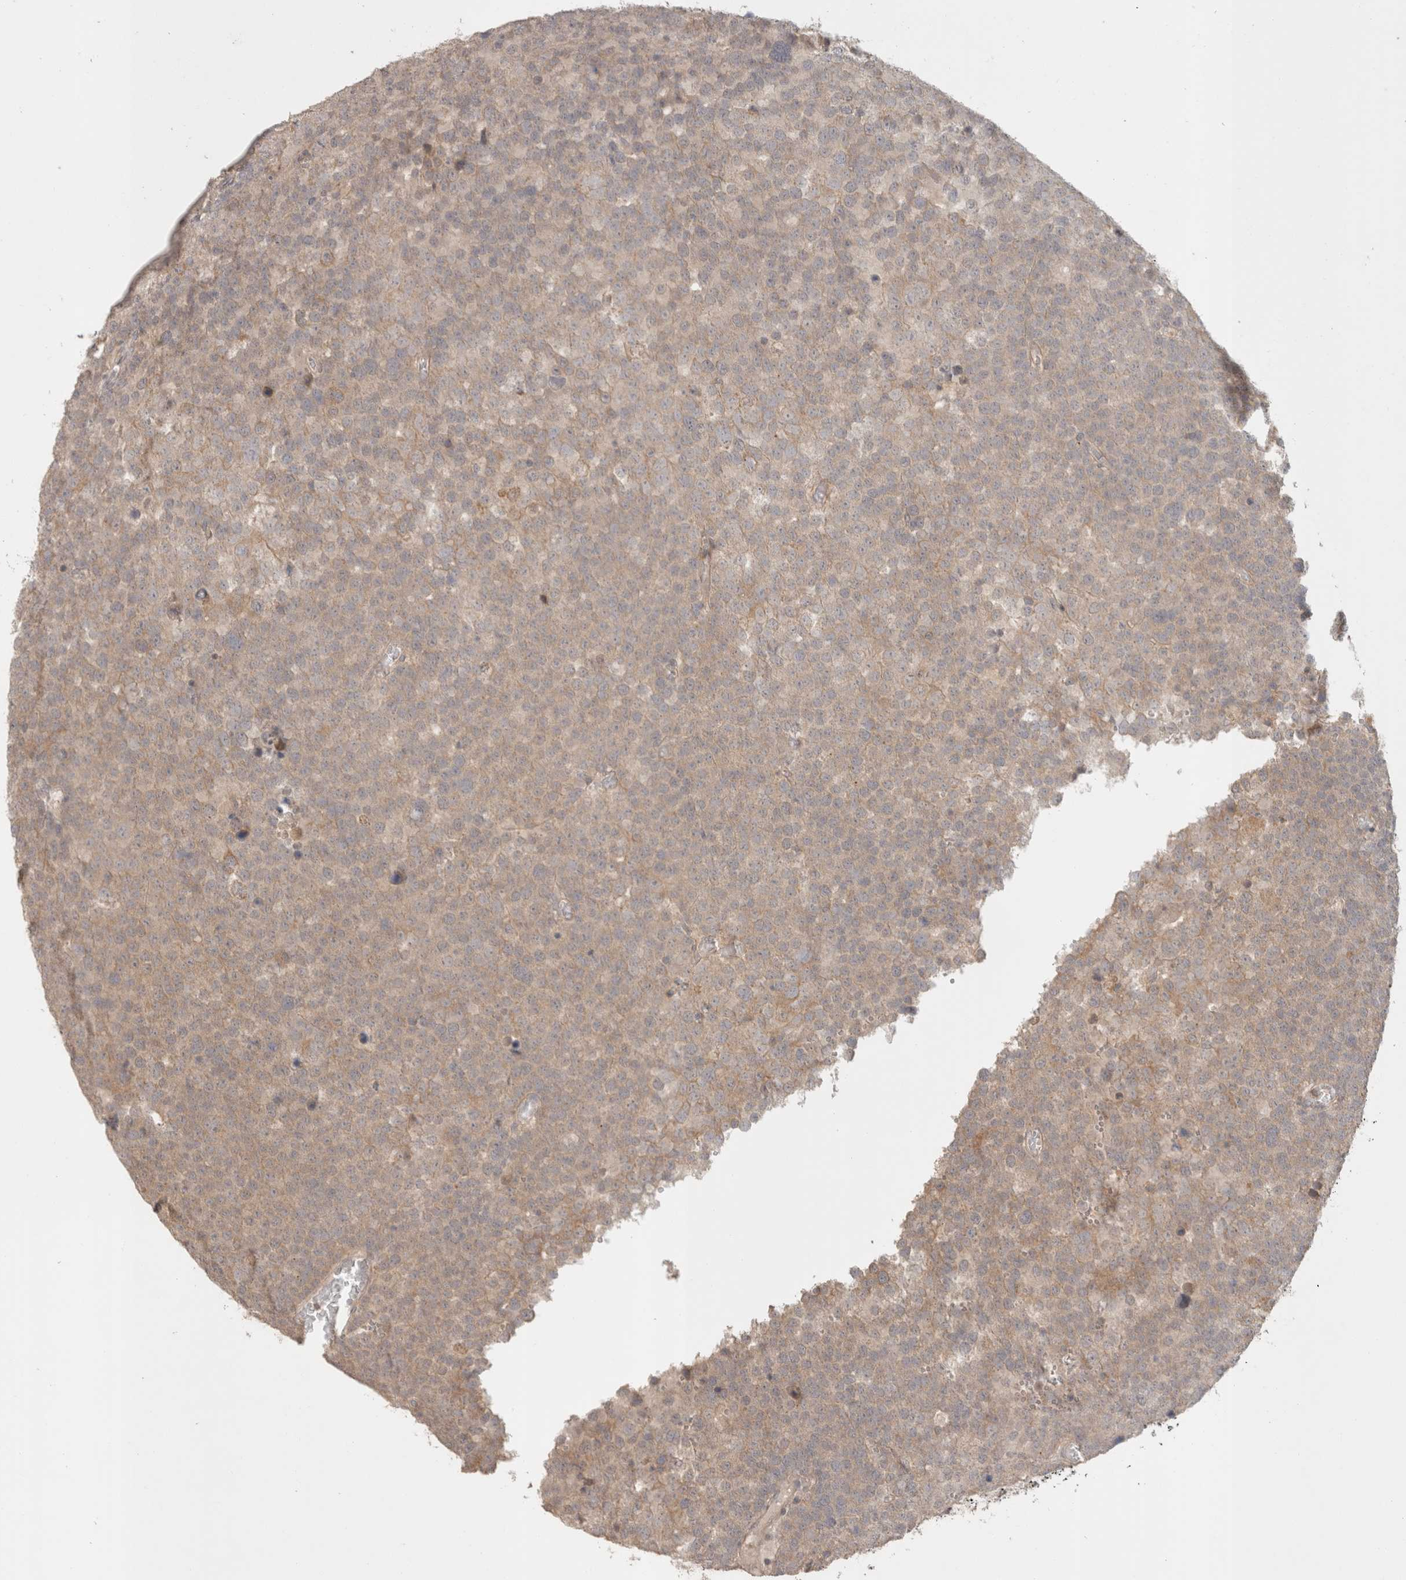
{"staining": {"intensity": "weak", "quantity": ">75%", "location": "cytoplasmic/membranous"}, "tissue": "testis cancer", "cell_type": "Tumor cells", "image_type": "cancer", "snomed": [{"axis": "morphology", "description": "Seminoma, NOS"}, {"axis": "topography", "description": "Testis"}], "caption": "A brown stain labels weak cytoplasmic/membranous positivity of a protein in human testis cancer tumor cells.", "gene": "HSPG2", "patient": {"sex": "male", "age": 71}}